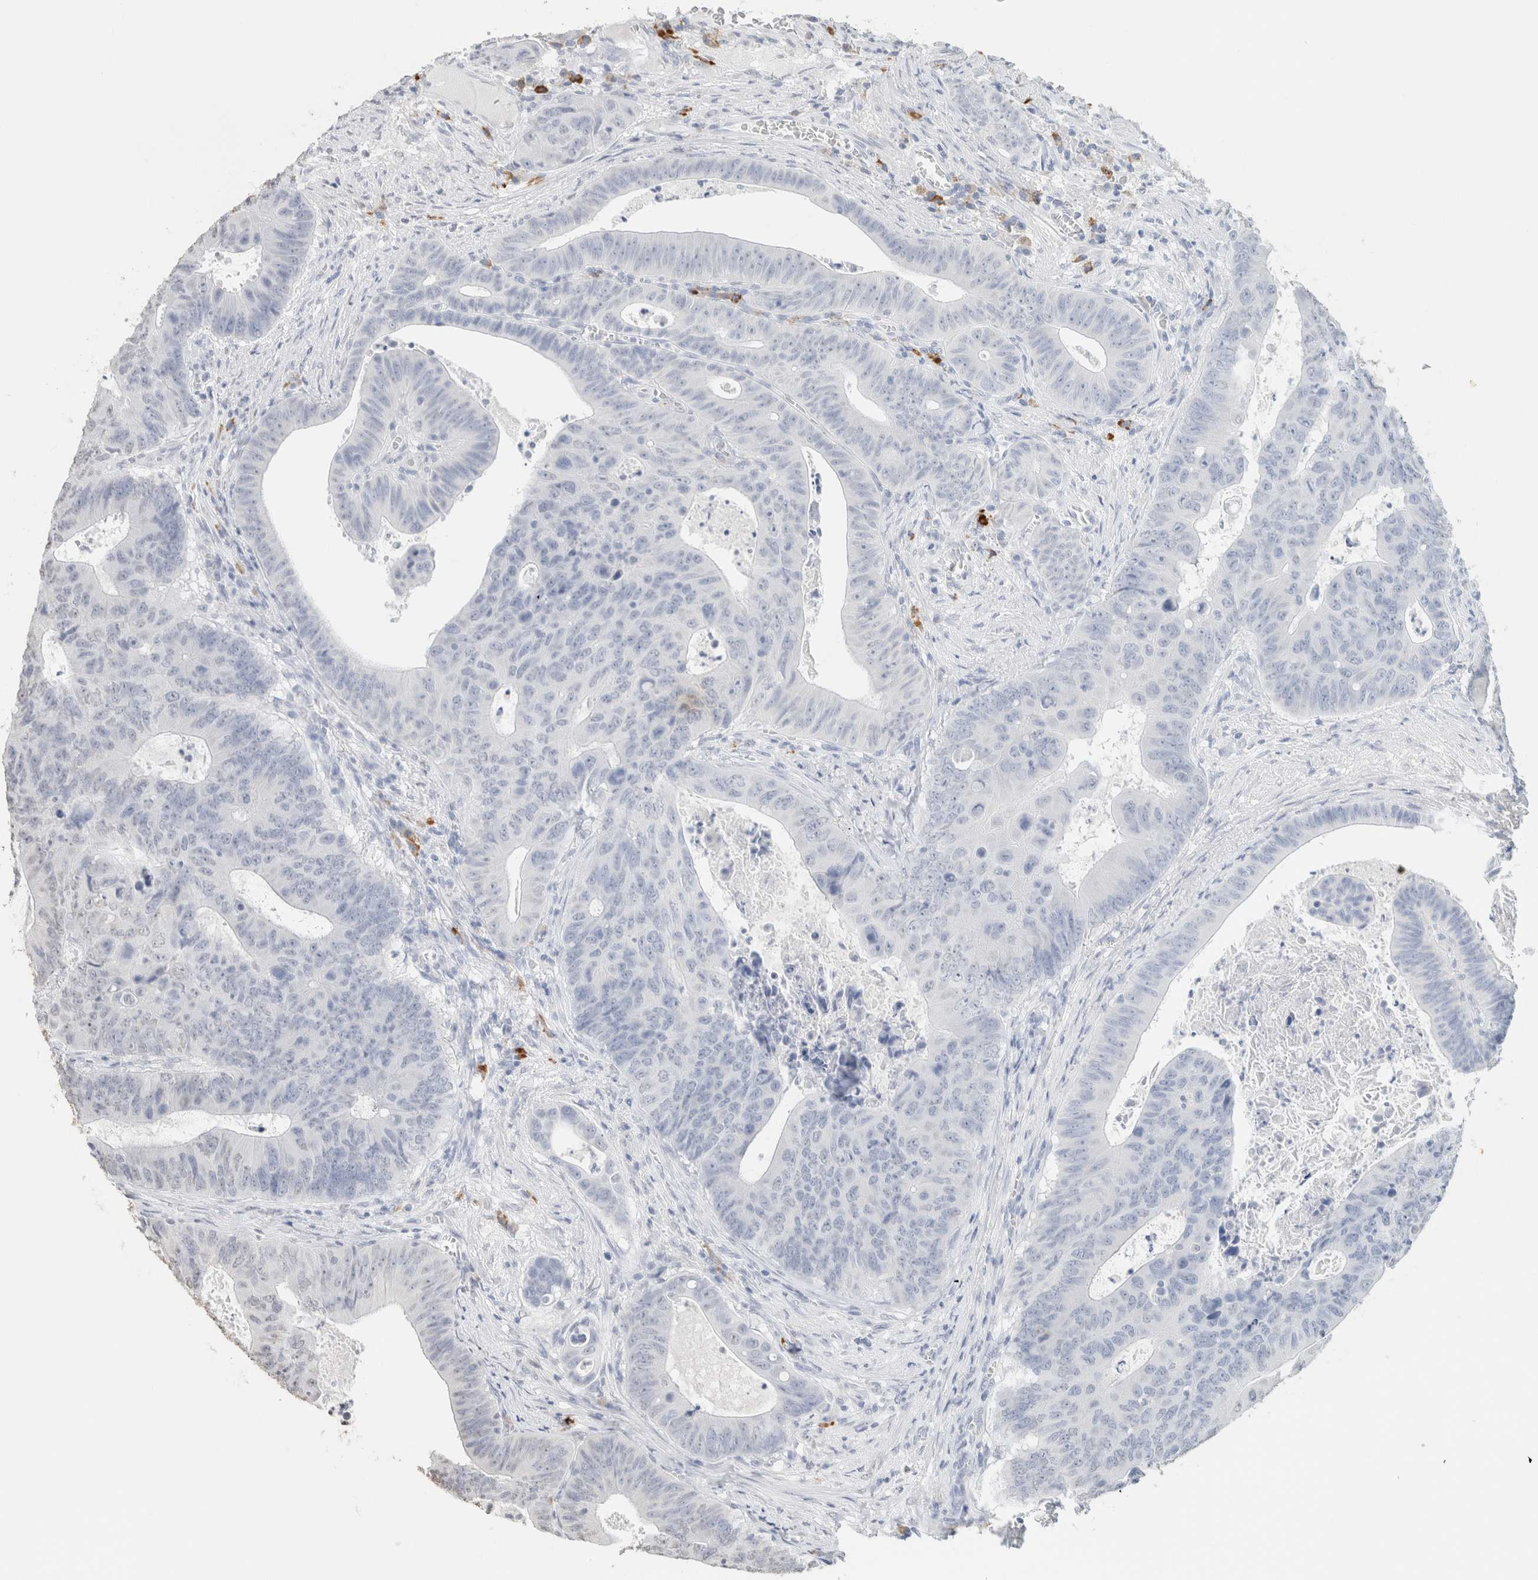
{"staining": {"intensity": "negative", "quantity": "none", "location": "none"}, "tissue": "colorectal cancer", "cell_type": "Tumor cells", "image_type": "cancer", "snomed": [{"axis": "morphology", "description": "Adenocarcinoma, NOS"}, {"axis": "topography", "description": "Colon"}], "caption": "Tumor cells show no significant protein staining in colorectal cancer.", "gene": "CD80", "patient": {"sex": "male", "age": 87}}